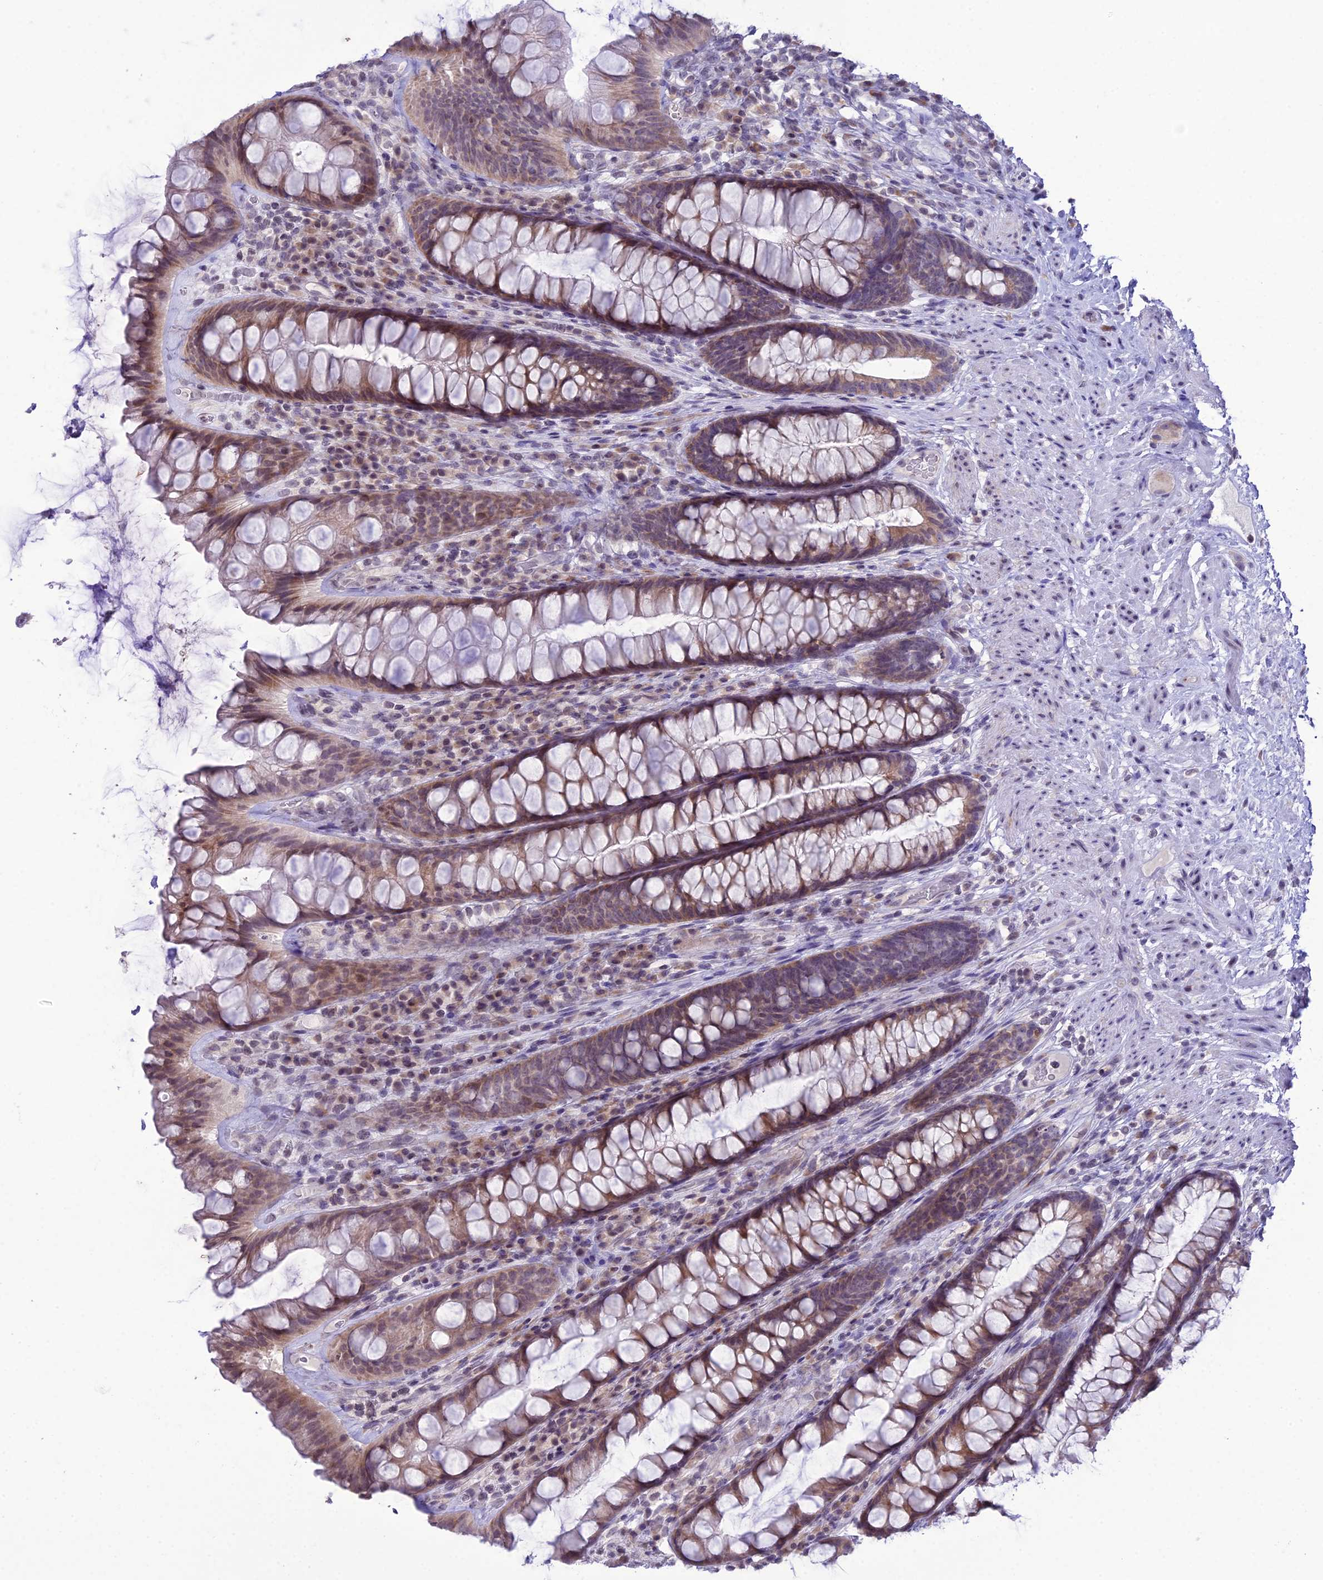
{"staining": {"intensity": "moderate", "quantity": "25%-75%", "location": "cytoplasmic/membranous"}, "tissue": "rectum", "cell_type": "Glandular cells", "image_type": "normal", "snomed": [{"axis": "morphology", "description": "Normal tissue, NOS"}, {"axis": "topography", "description": "Rectum"}], "caption": "Protein staining of benign rectum demonstrates moderate cytoplasmic/membranous positivity in about 25%-75% of glandular cells. (Stains: DAB (3,3'-diaminobenzidine) in brown, nuclei in blue, Microscopy: brightfield microscopy at high magnification).", "gene": "RPS26", "patient": {"sex": "male", "age": 74}}